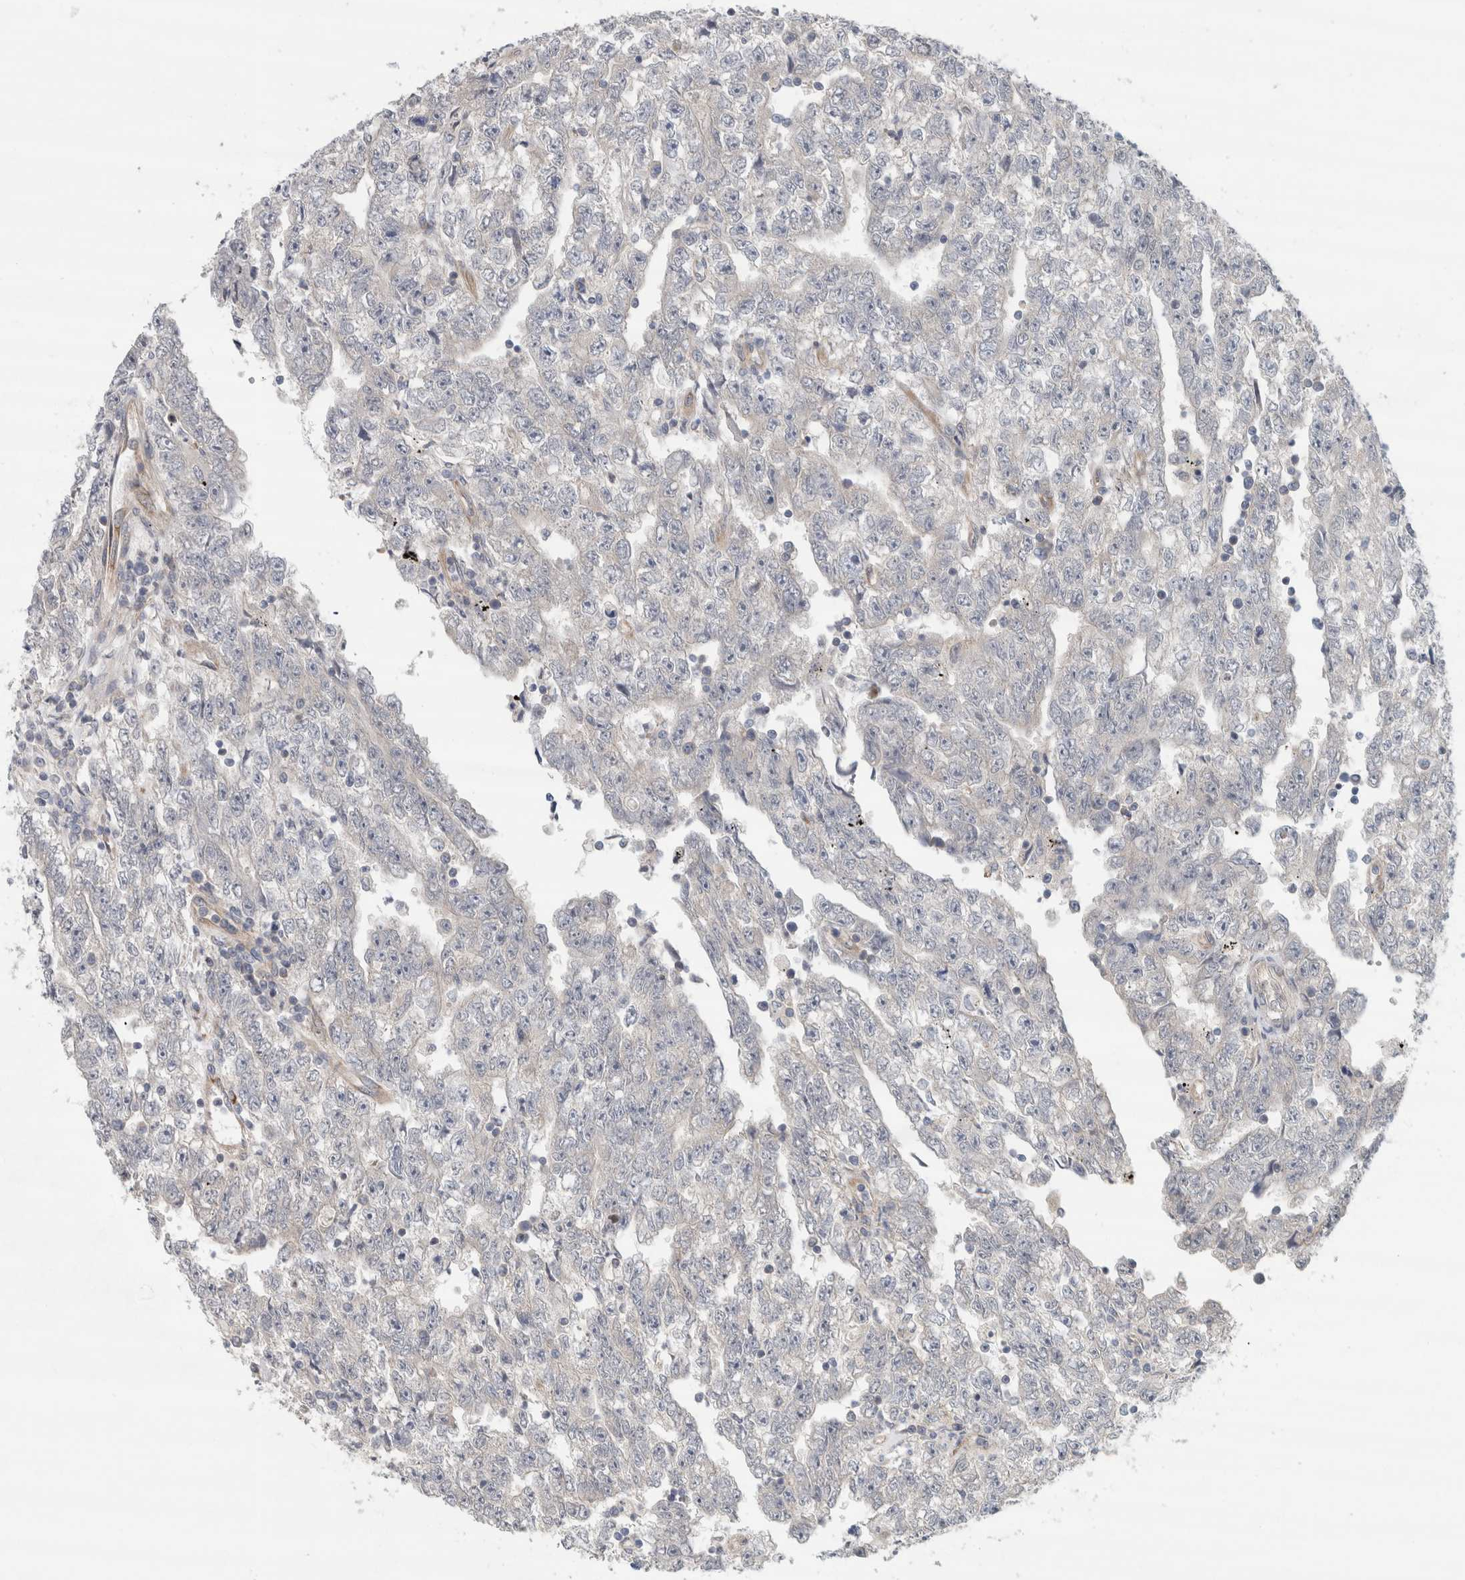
{"staining": {"intensity": "negative", "quantity": "none", "location": "none"}, "tissue": "testis cancer", "cell_type": "Tumor cells", "image_type": "cancer", "snomed": [{"axis": "morphology", "description": "Carcinoma, Embryonal, NOS"}, {"axis": "topography", "description": "Testis"}], "caption": "Tumor cells show no significant protein positivity in testis embryonal carcinoma. The staining was performed using DAB to visualize the protein expression in brown, while the nuclei were stained in blue with hematoxylin (Magnification: 20x).", "gene": "EIF4G3", "patient": {"sex": "male", "age": 25}}